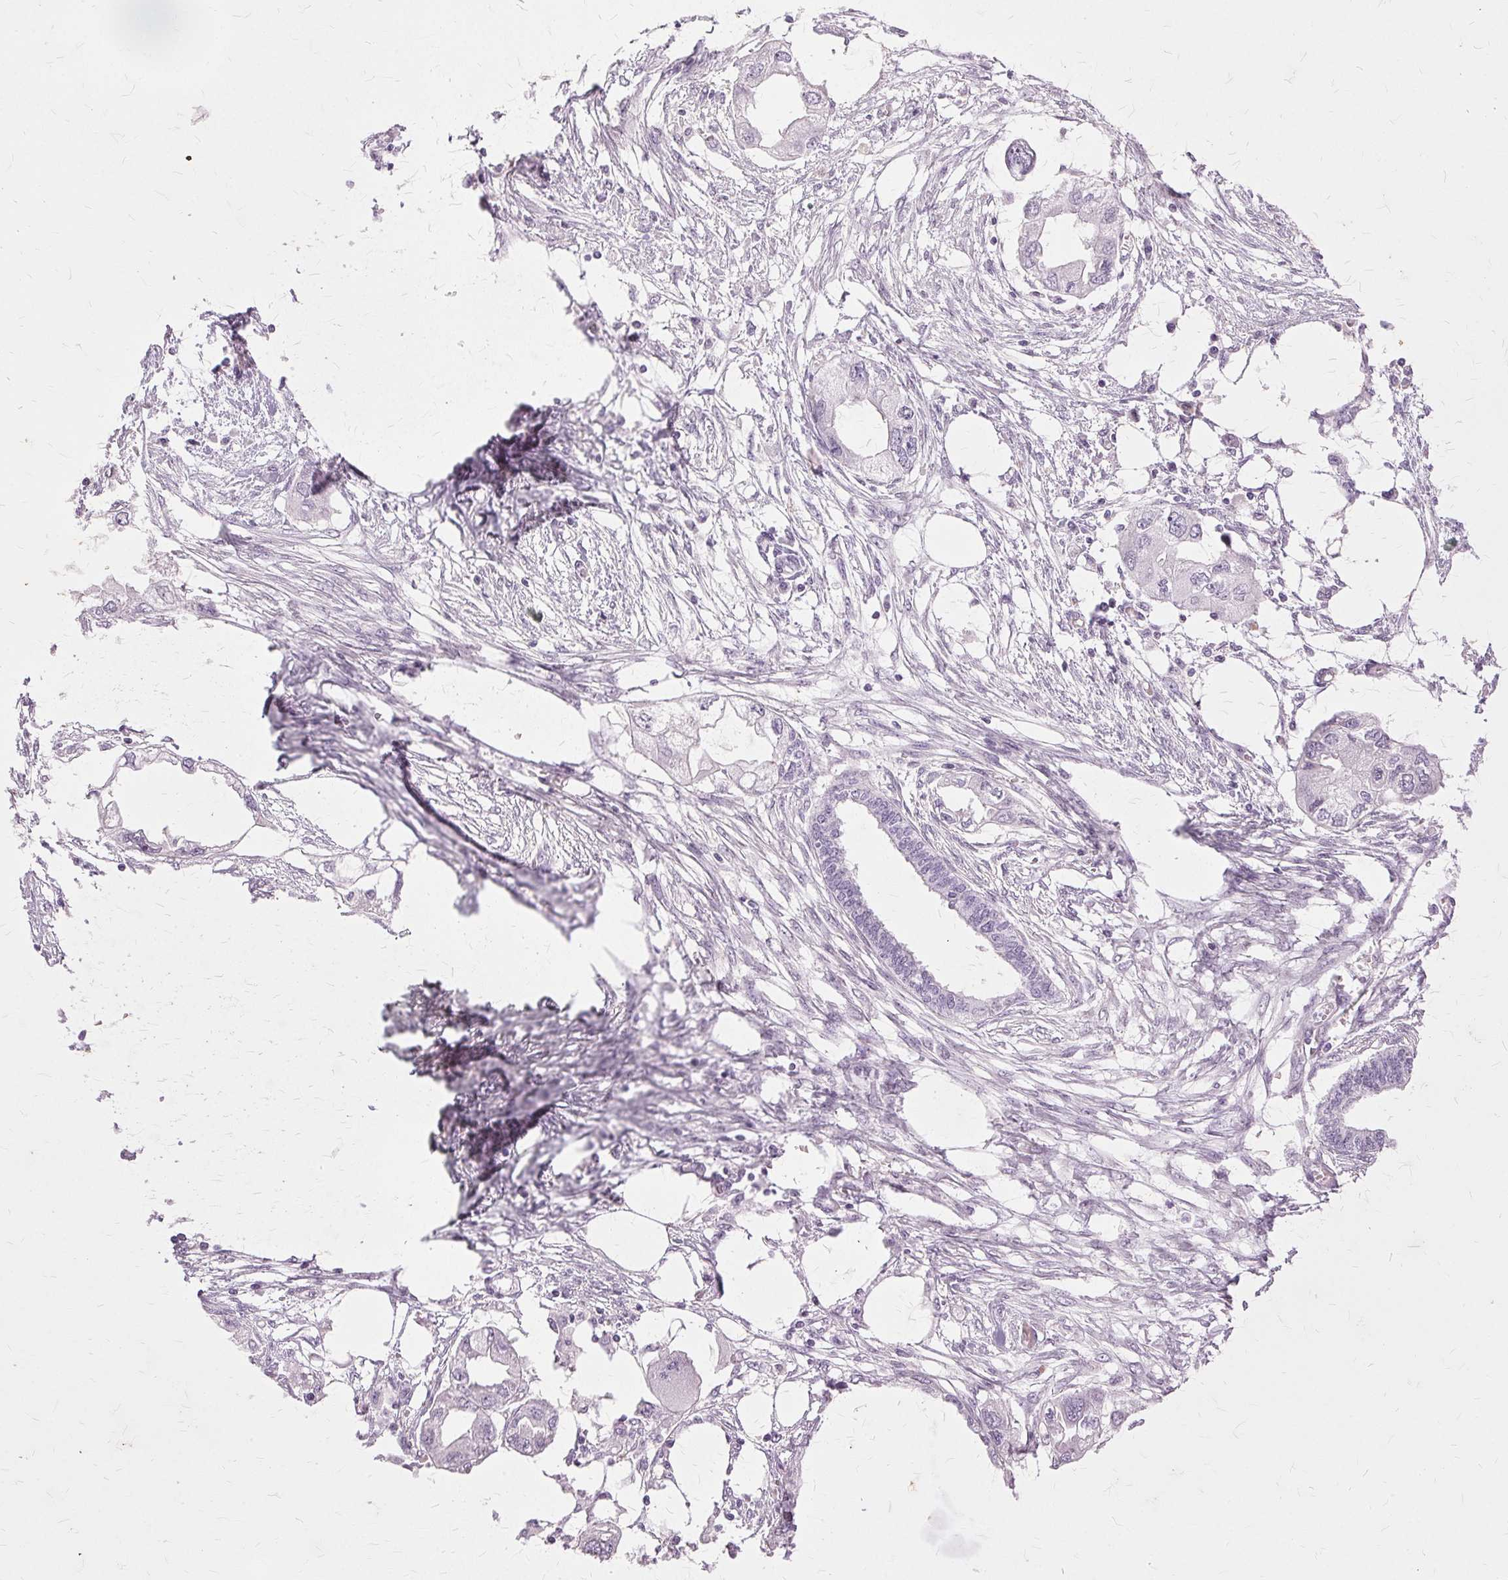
{"staining": {"intensity": "negative", "quantity": "none", "location": "none"}, "tissue": "endometrial cancer", "cell_type": "Tumor cells", "image_type": "cancer", "snomed": [{"axis": "morphology", "description": "Adenocarcinoma, NOS"}, {"axis": "morphology", "description": "Adenocarcinoma, metastatic, NOS"}, {"axis": "topography", "description": "Adipose tissue"}, {"axis": "topography", "description": "Endometrium"}], "caption": "Immunohistochemical staining of endometrial cancer (metastatic adenocarcinoma) demonstrates no significant positivity in tumor cells.", "gene": "SLC45A3", "patient": {"sex": "female", "age": 67}}